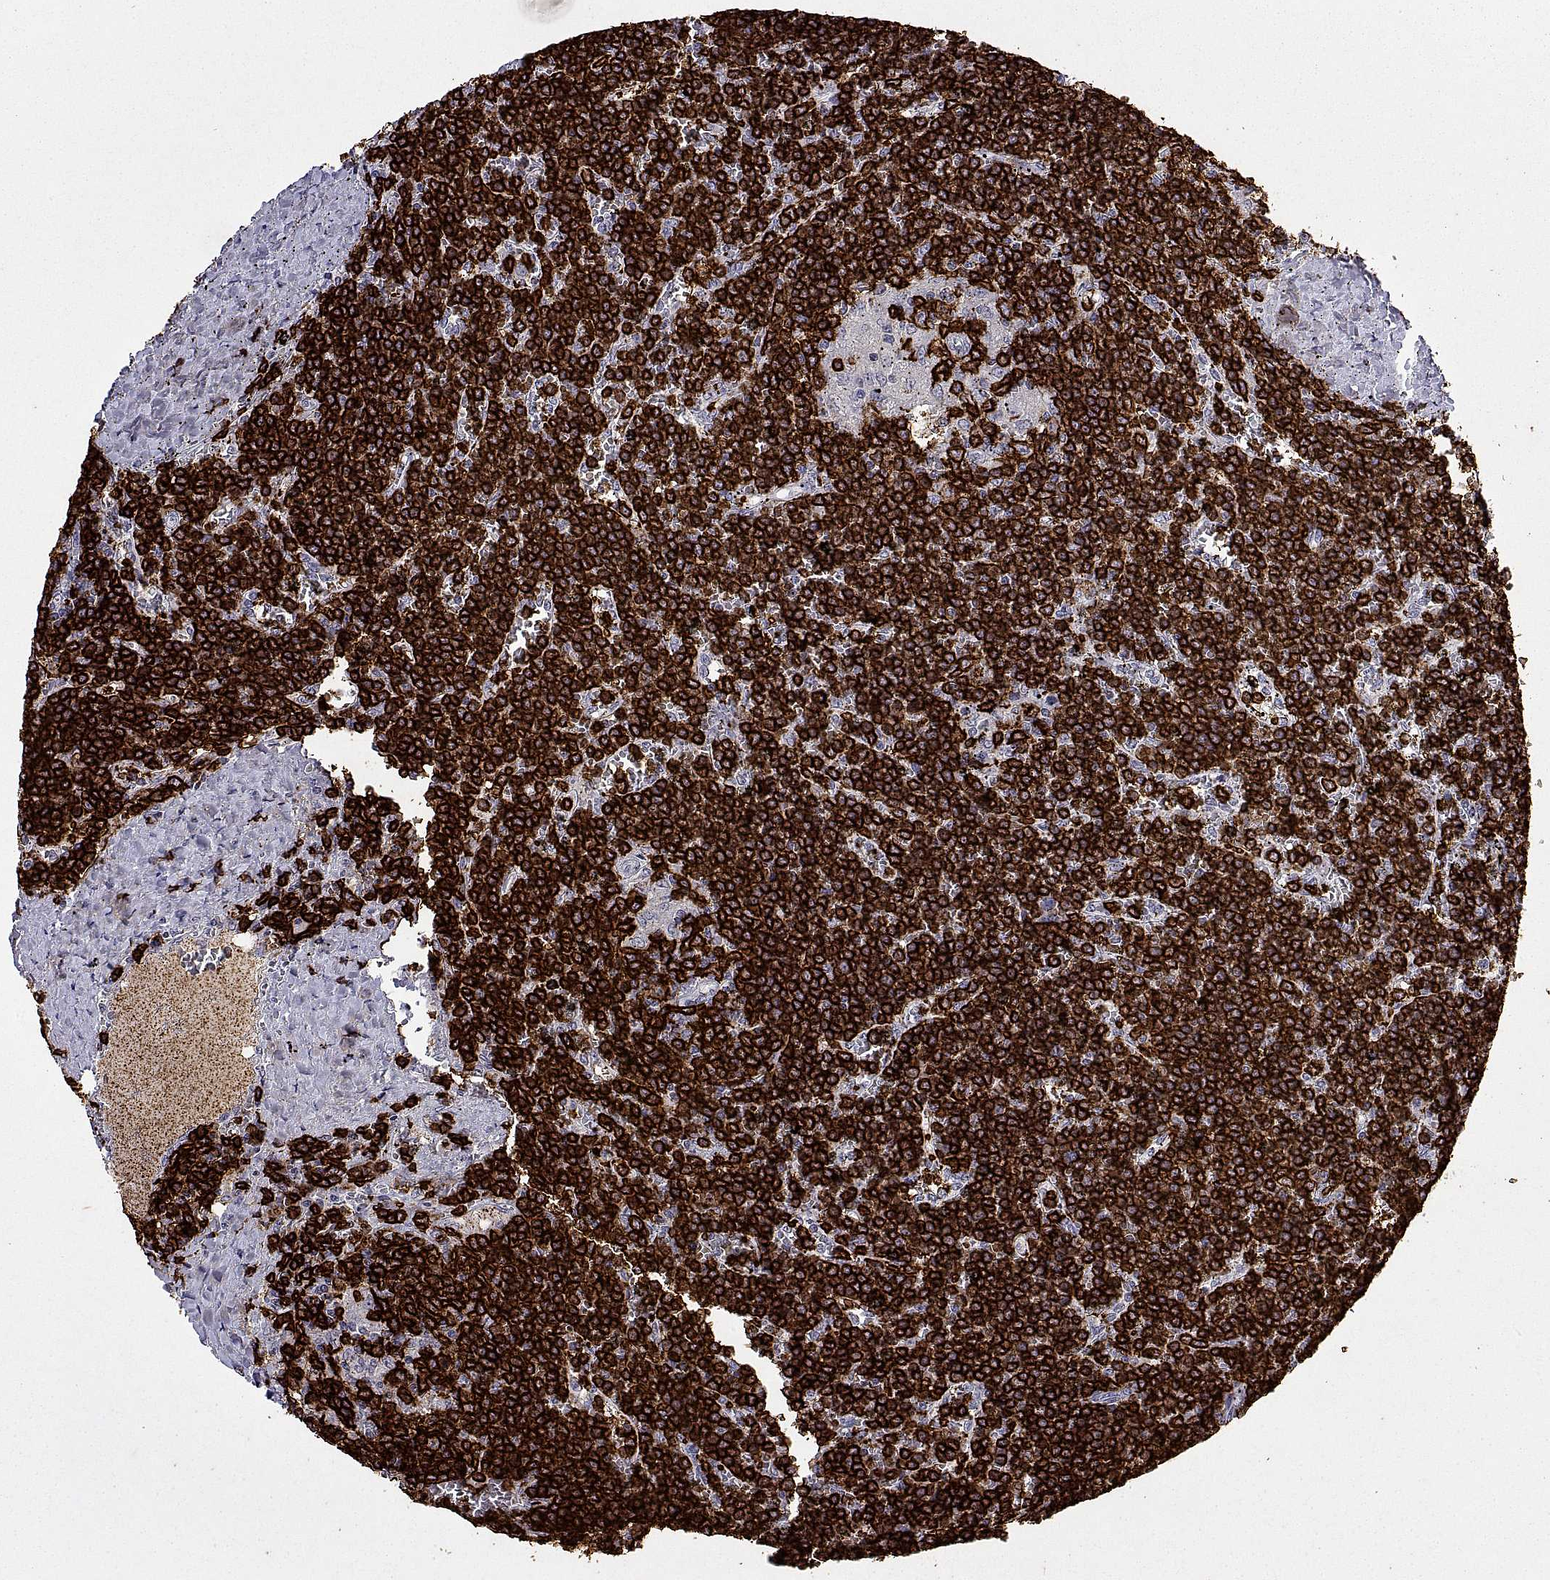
{"staining": {"intensity": "strong", "quantity": ">75%", "location": "cytoplasmic/membranous"}, "tissue": "lymphoma", "cell_type": "Tumor cells", "image_type": "cancer", "snomed": [{"axis": "morphology", "description": "Malignant lymphoma, non-Hodgkin's type, Low grade"}, {"axis": "topography", "description": "Spleen"}], "caption": "A high amount of strong cytoplasmic/membranous expression is present in about >75% of tumor cells in malignant lymphoma, non-Hodgkin's type (low-grade) tissue.", "gene": "MS4A1", "patient": {"sex": "female", "age": 19}}